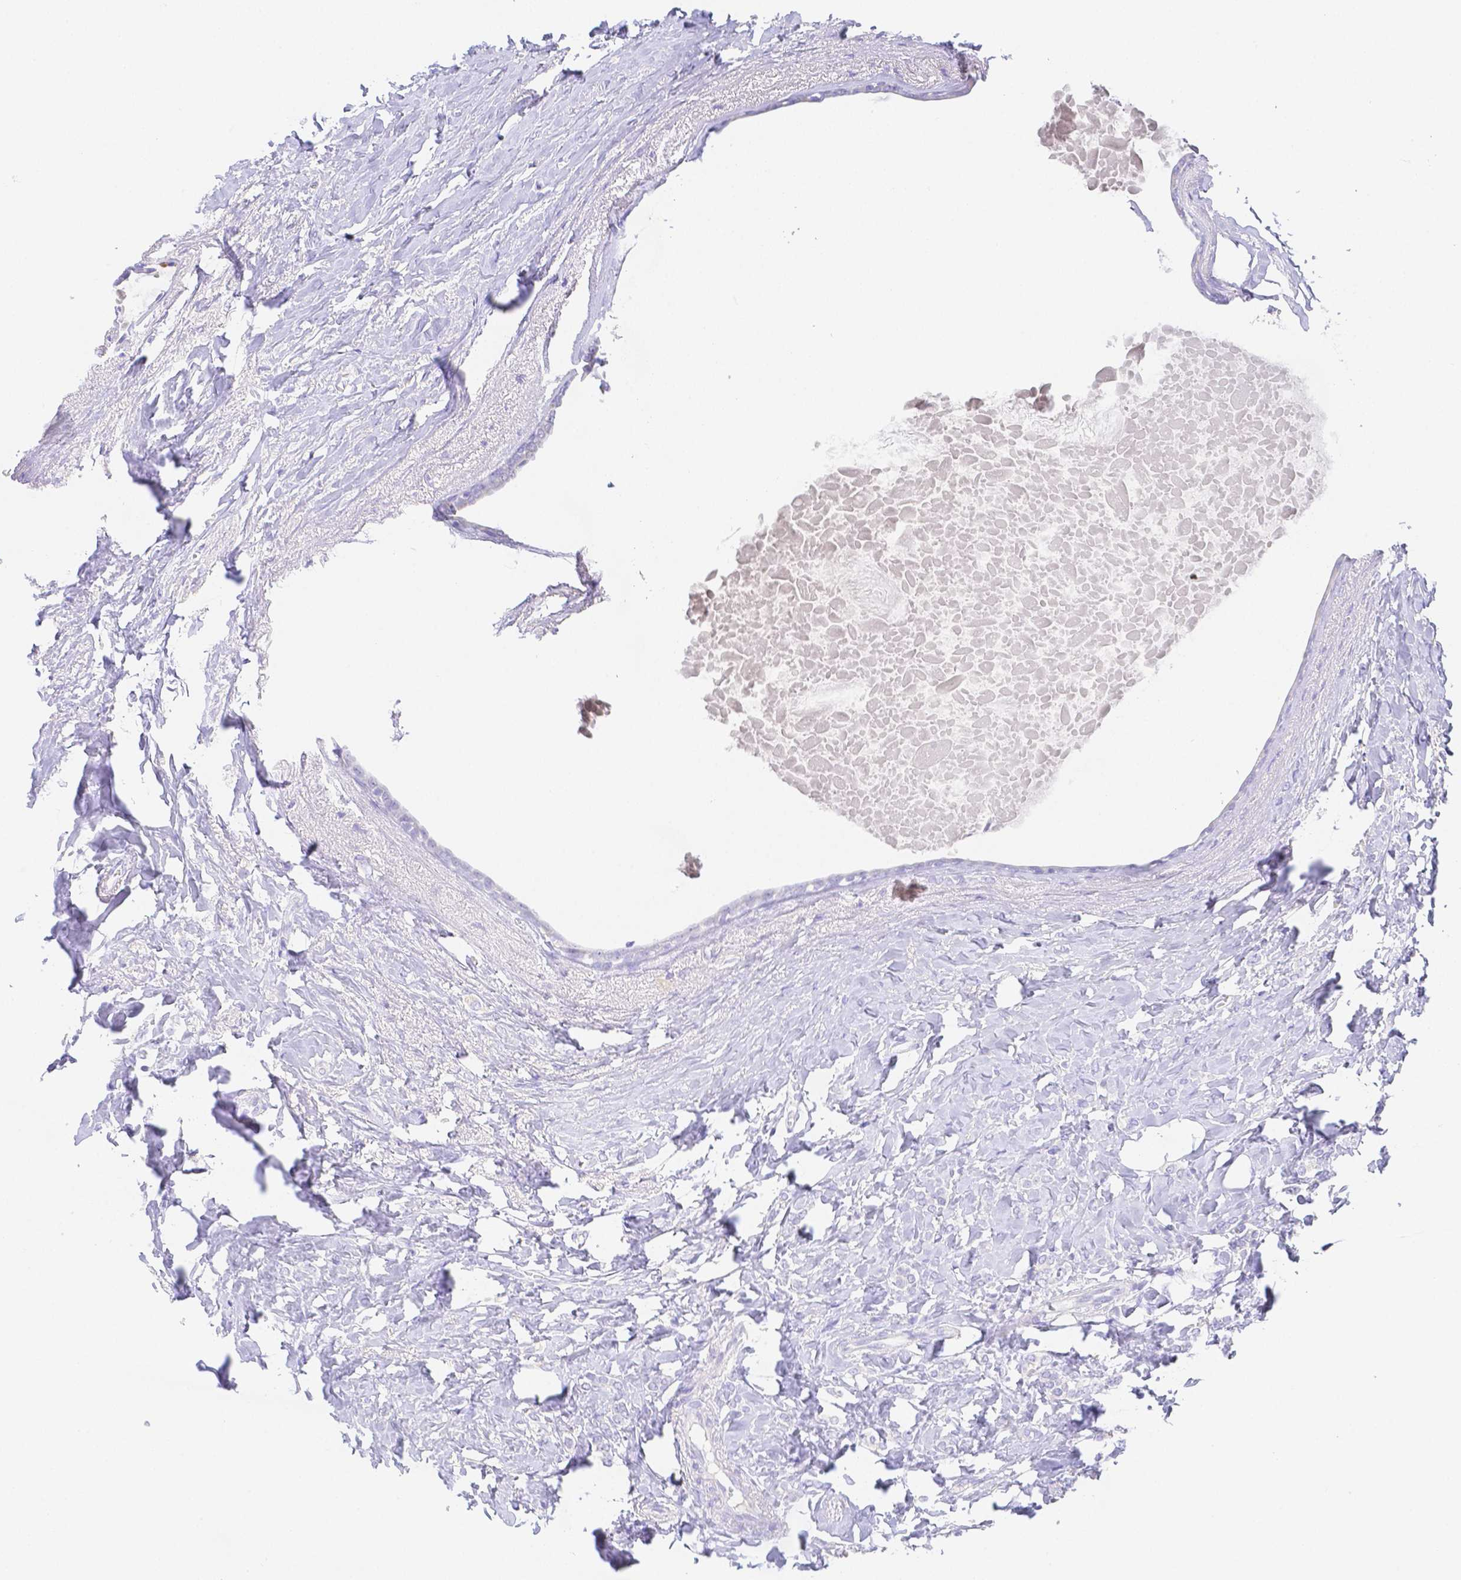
{"staining": {"intensity": "negative", "quantity": "none", "location": "none"}, "tissue": "breast cancer", "cell_type": "Tumor cells", "image_type": "cancer", "snomed": [{"axis": "morphology", "description": "Normal tissue, NOS"}, {"axis": "morphology", "description": "Duct carcinoma"}, {"axis": "topography", "description": "Breast"}], "caption": "High magnification brightfield microscopy of infiltrating ductal carcinoma (breast) stained with DAB (3,3'-diaminobenzidine) (brown) and counterstained with hematoxylin (blue): tumor cells show no significant positivity.", "gene": "ZG16B", "patient": {"sex": "female", "age": 77}}